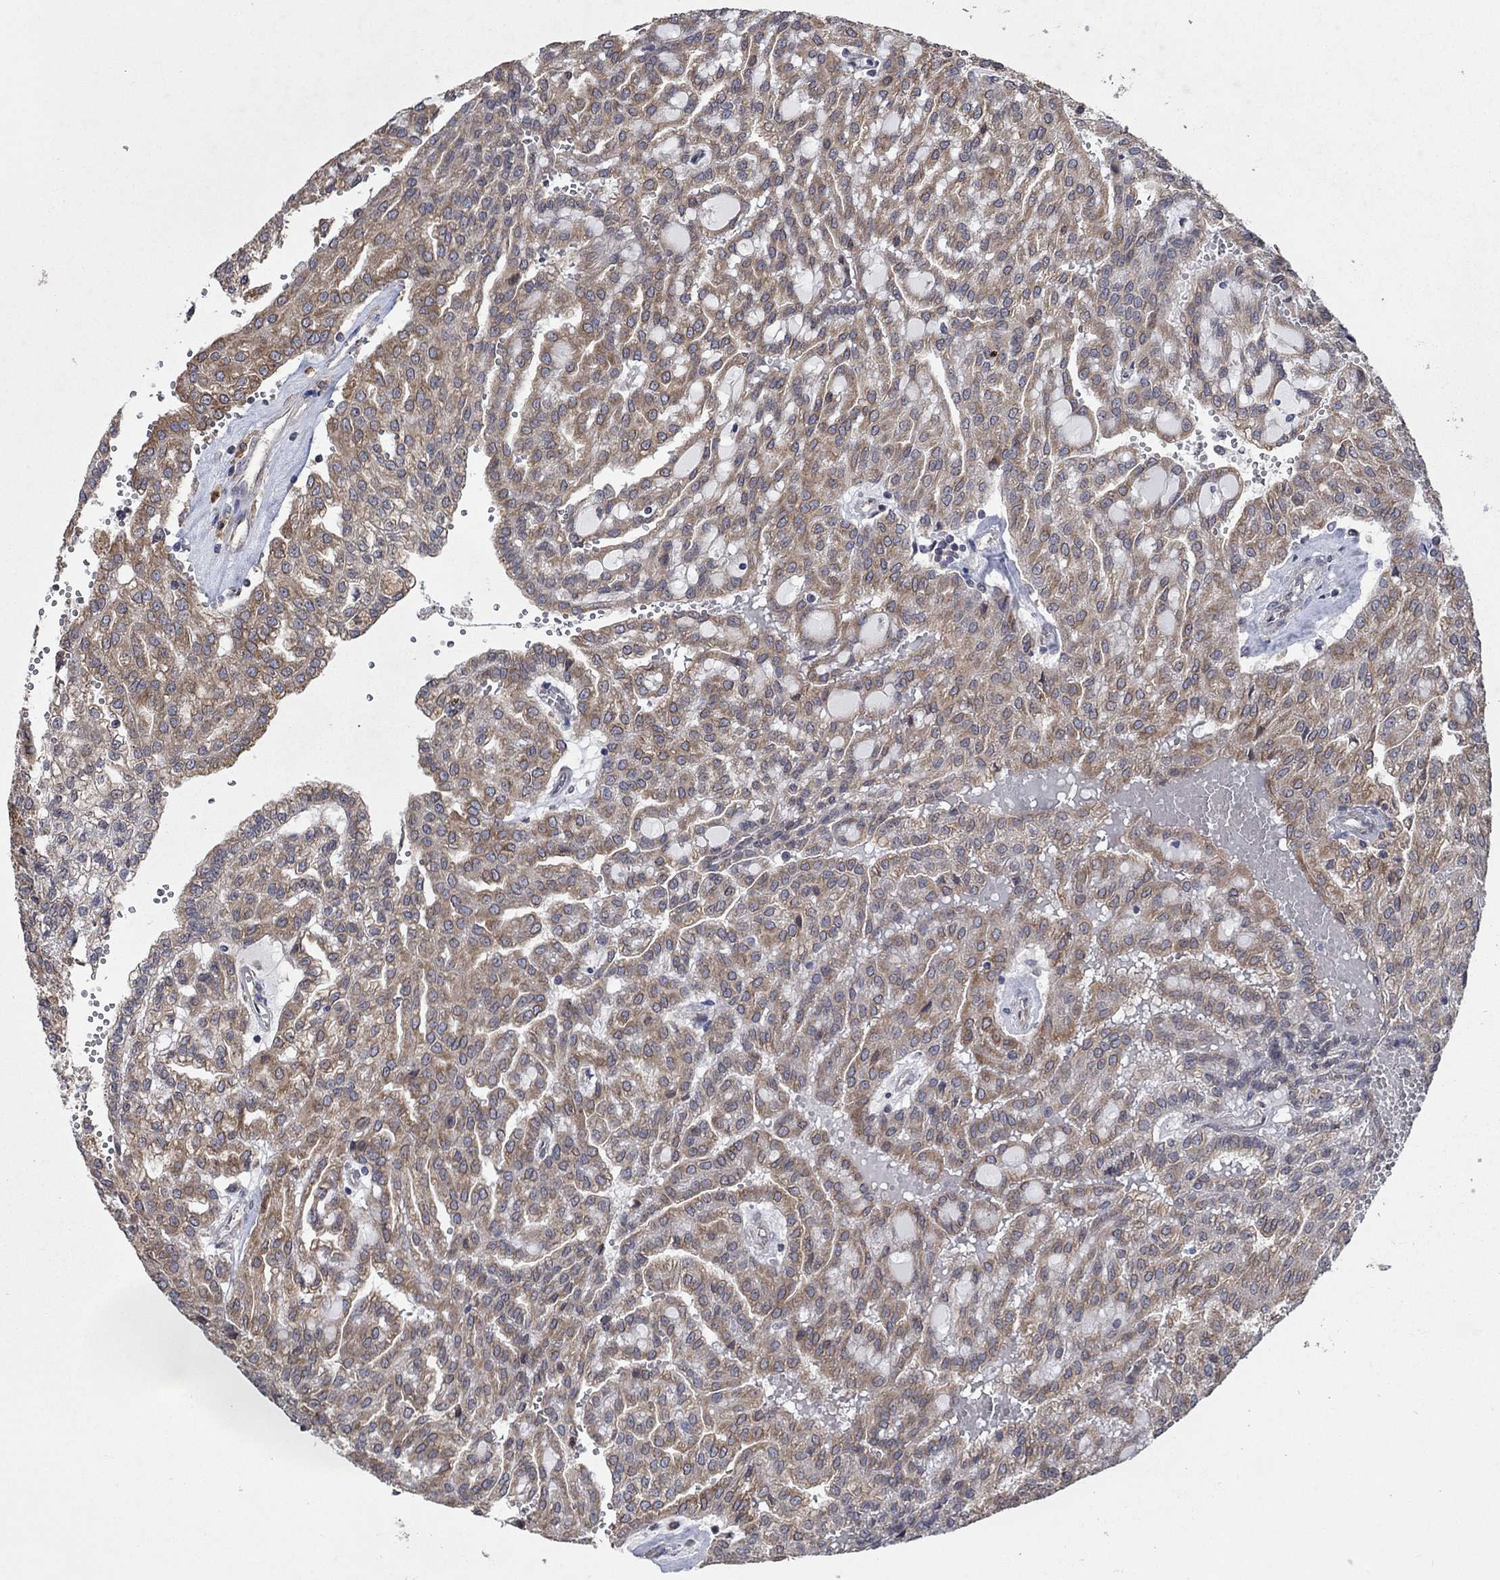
{"staining": {"intensity": "moderate", "quantity": ">75%", "location": "cytoplasmic/membranous"}, "tissue": "renal cancer", "cell_type": "Tumor cells", "image_type": "cancer", "snomed": [{"axis": "morphology", "description": "Adenocarcinoma, NOS"}, {"axis": "topography", "description": "Kidney"}], "caption": "DAB (3,3'-diaminobenzidine) immunohistochemical staining of renal adenocarcinoma shows moderate cytoplasmic/membranous protein expression in approximately >75% of tumor cells.", "gene": "NCEH1", "patient": {"sex": "male", "age": 63}}